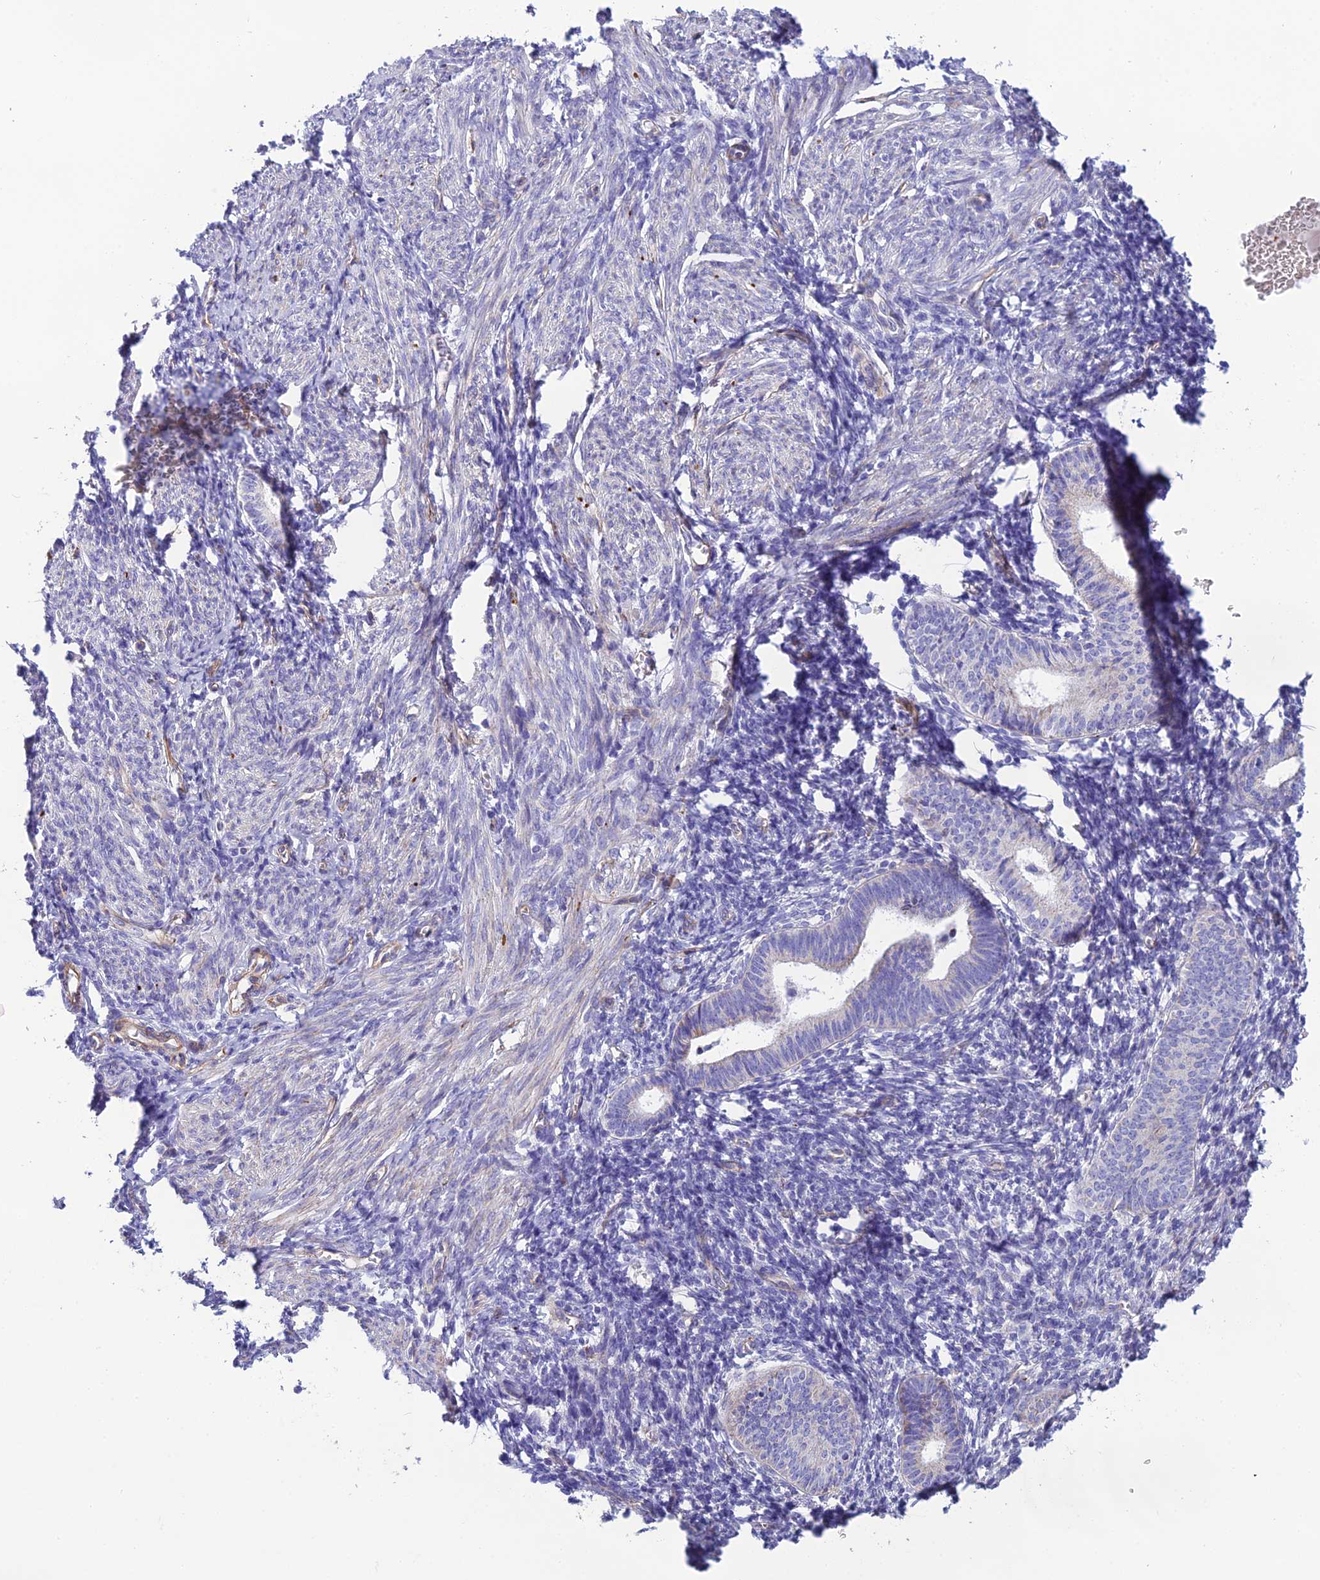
{"staining": {"intensity": "negative", "quantity": "none", "location": "none"}, "tissue": "endometrium", "cell_type": "Cells in endometrial stroma", "image_type": "normal", "snomed": [{"axis": "morphology", "description": "Normal tissue, NOS"}, {"axis": "morphology", "description": "Adenocarcinoma, NOS"}, {"axis": "topography", "description": "Endometrium"}], "caption": "This is an immunohistochemistry (IHC) image of normal human endometrium. There is no staining in cells in endometrial stroma.", "gene": "POMGNT1", "patient": {"sex": "female", "age": 57}}